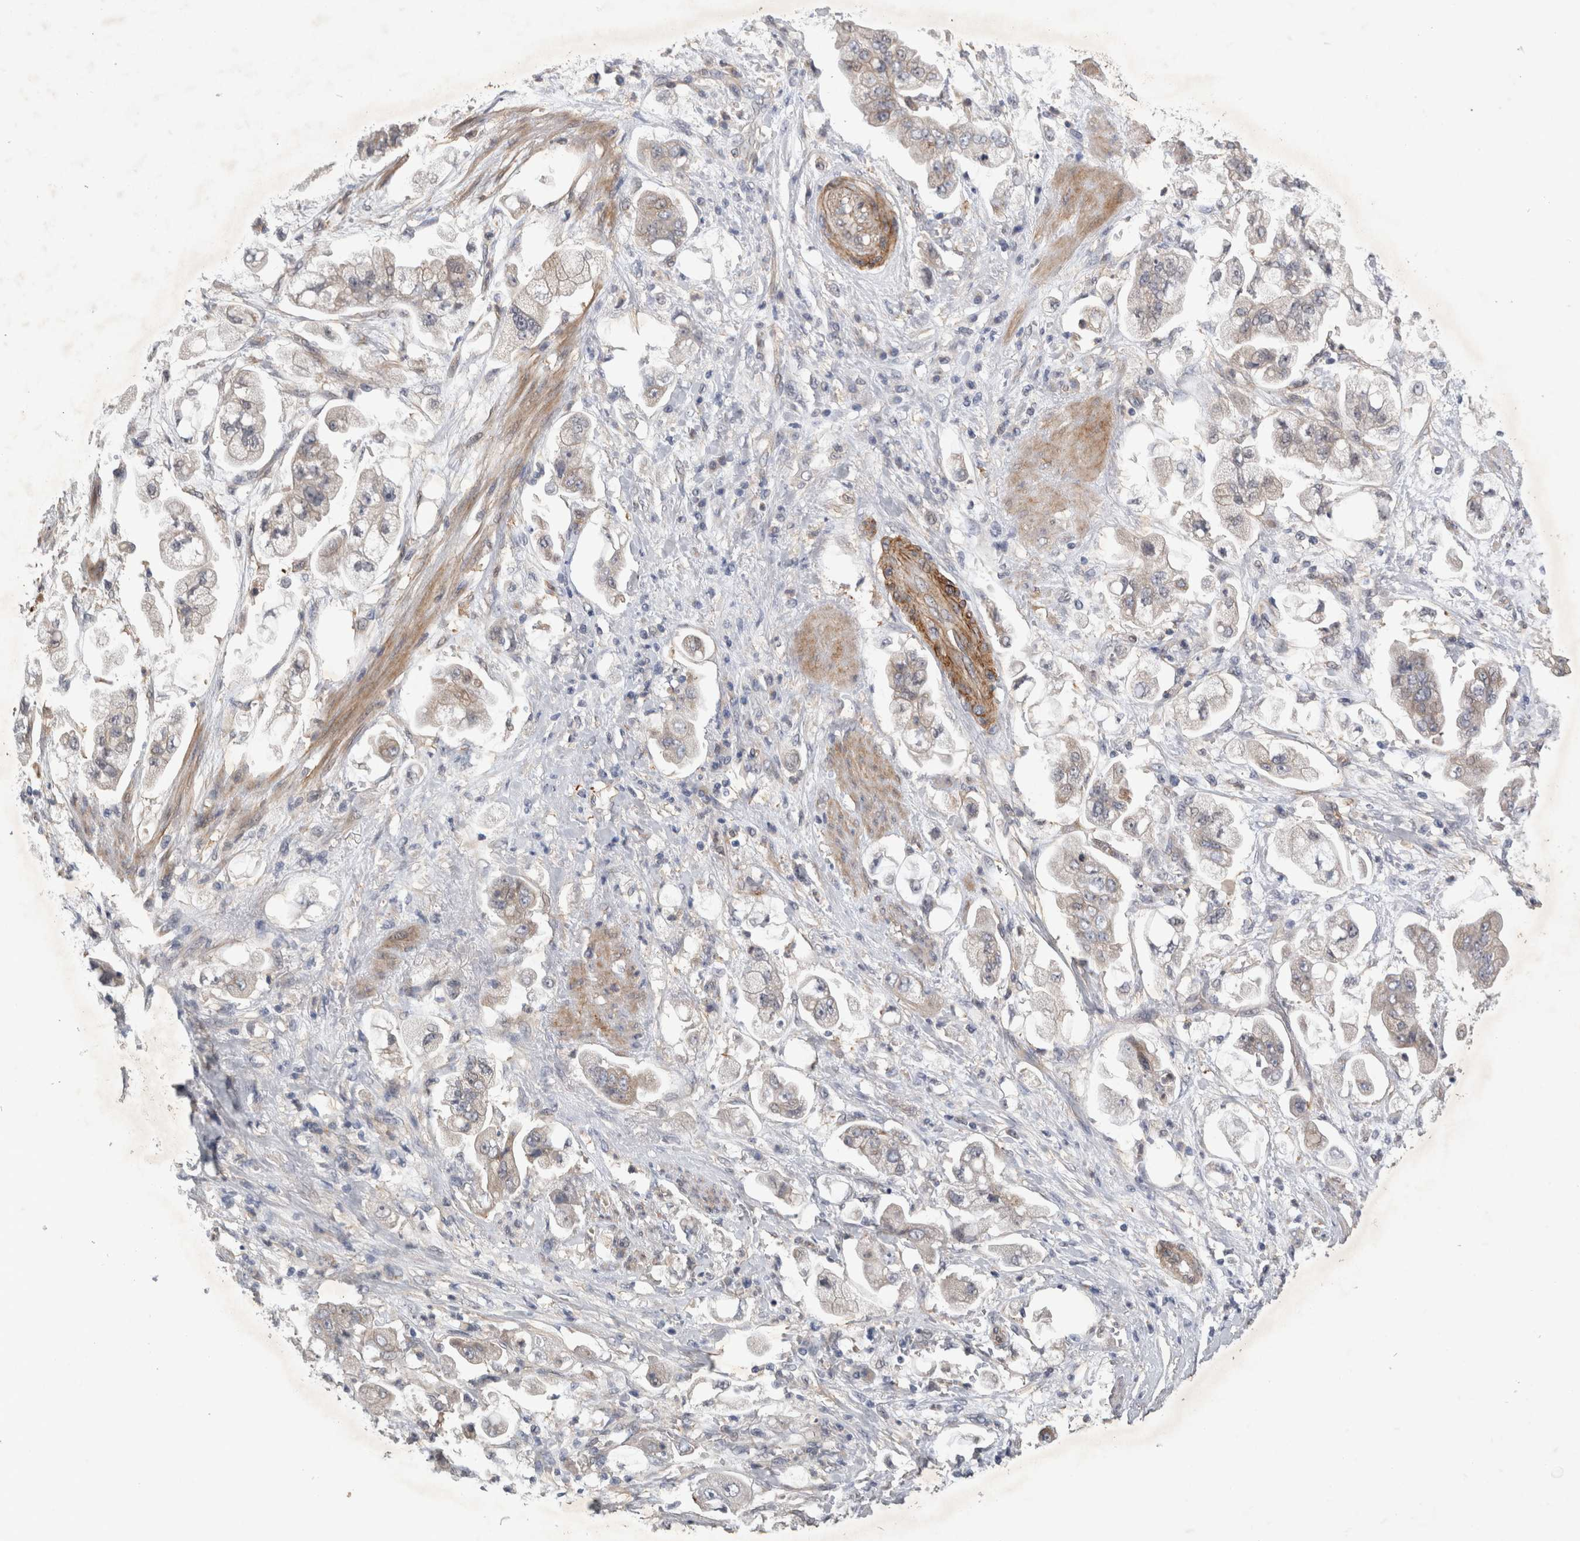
{"staining": {"intensity": "moderate", "quantity": "25%-75%", "location": "cytoplasmic/membranous"}, "tissue": "stomach cancer", "cell_type": "Tumor cells", "image_type": "cancer", "snomed": [{"axis": "morphology", "description": "Adenocarcinoma, NOS"}, {"axis": "topography", "description": "Stomach"}], "caption": "About 25%-75% of tumor cells in human stomach cancer show moderate cytoplasmic/membranous protein positivity as visualized by brown immunohistochemical staining.", "gene": "ANKFY1", "patient": {"sex": "male", "age": 62}}